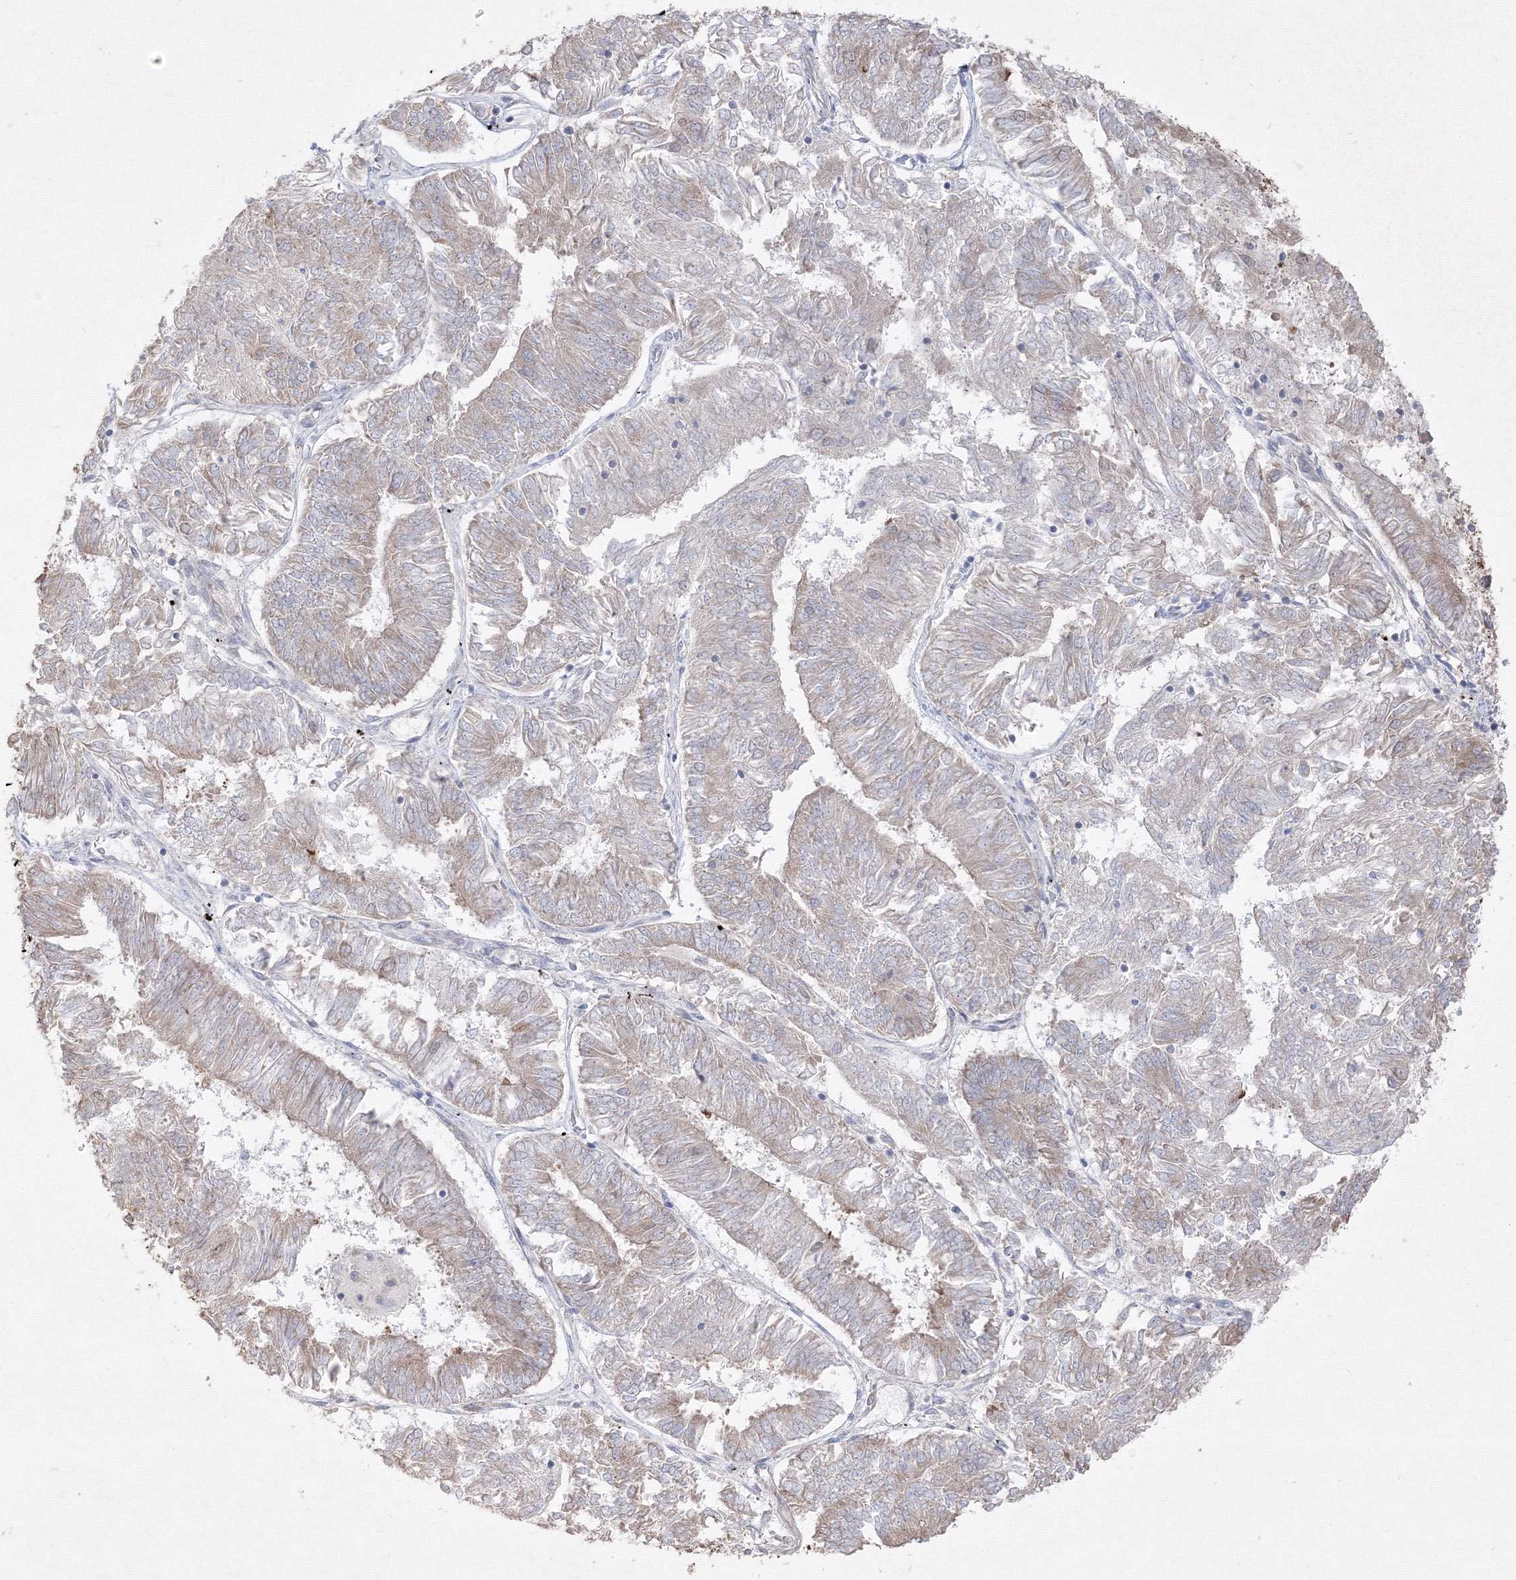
{"staining": {"intensity": "negative", "quantity": "none", "location": "none"}, "tissue": "endometrial cancer", "cell_type": "Tumor cells", "image_type": "cancer", "snomed": [{"axis": "morphology", "description": "Adenocarcinoma, NOS"}, {"axis": "topography", "description": "Endometrium"}], "caption": "Immunohistochemistry of human adenocarcinoma (endometrial) exhibits no staining in tumor cells.", "gene": "FBXL8", "patient": {"sex": "female", "age": 58}}